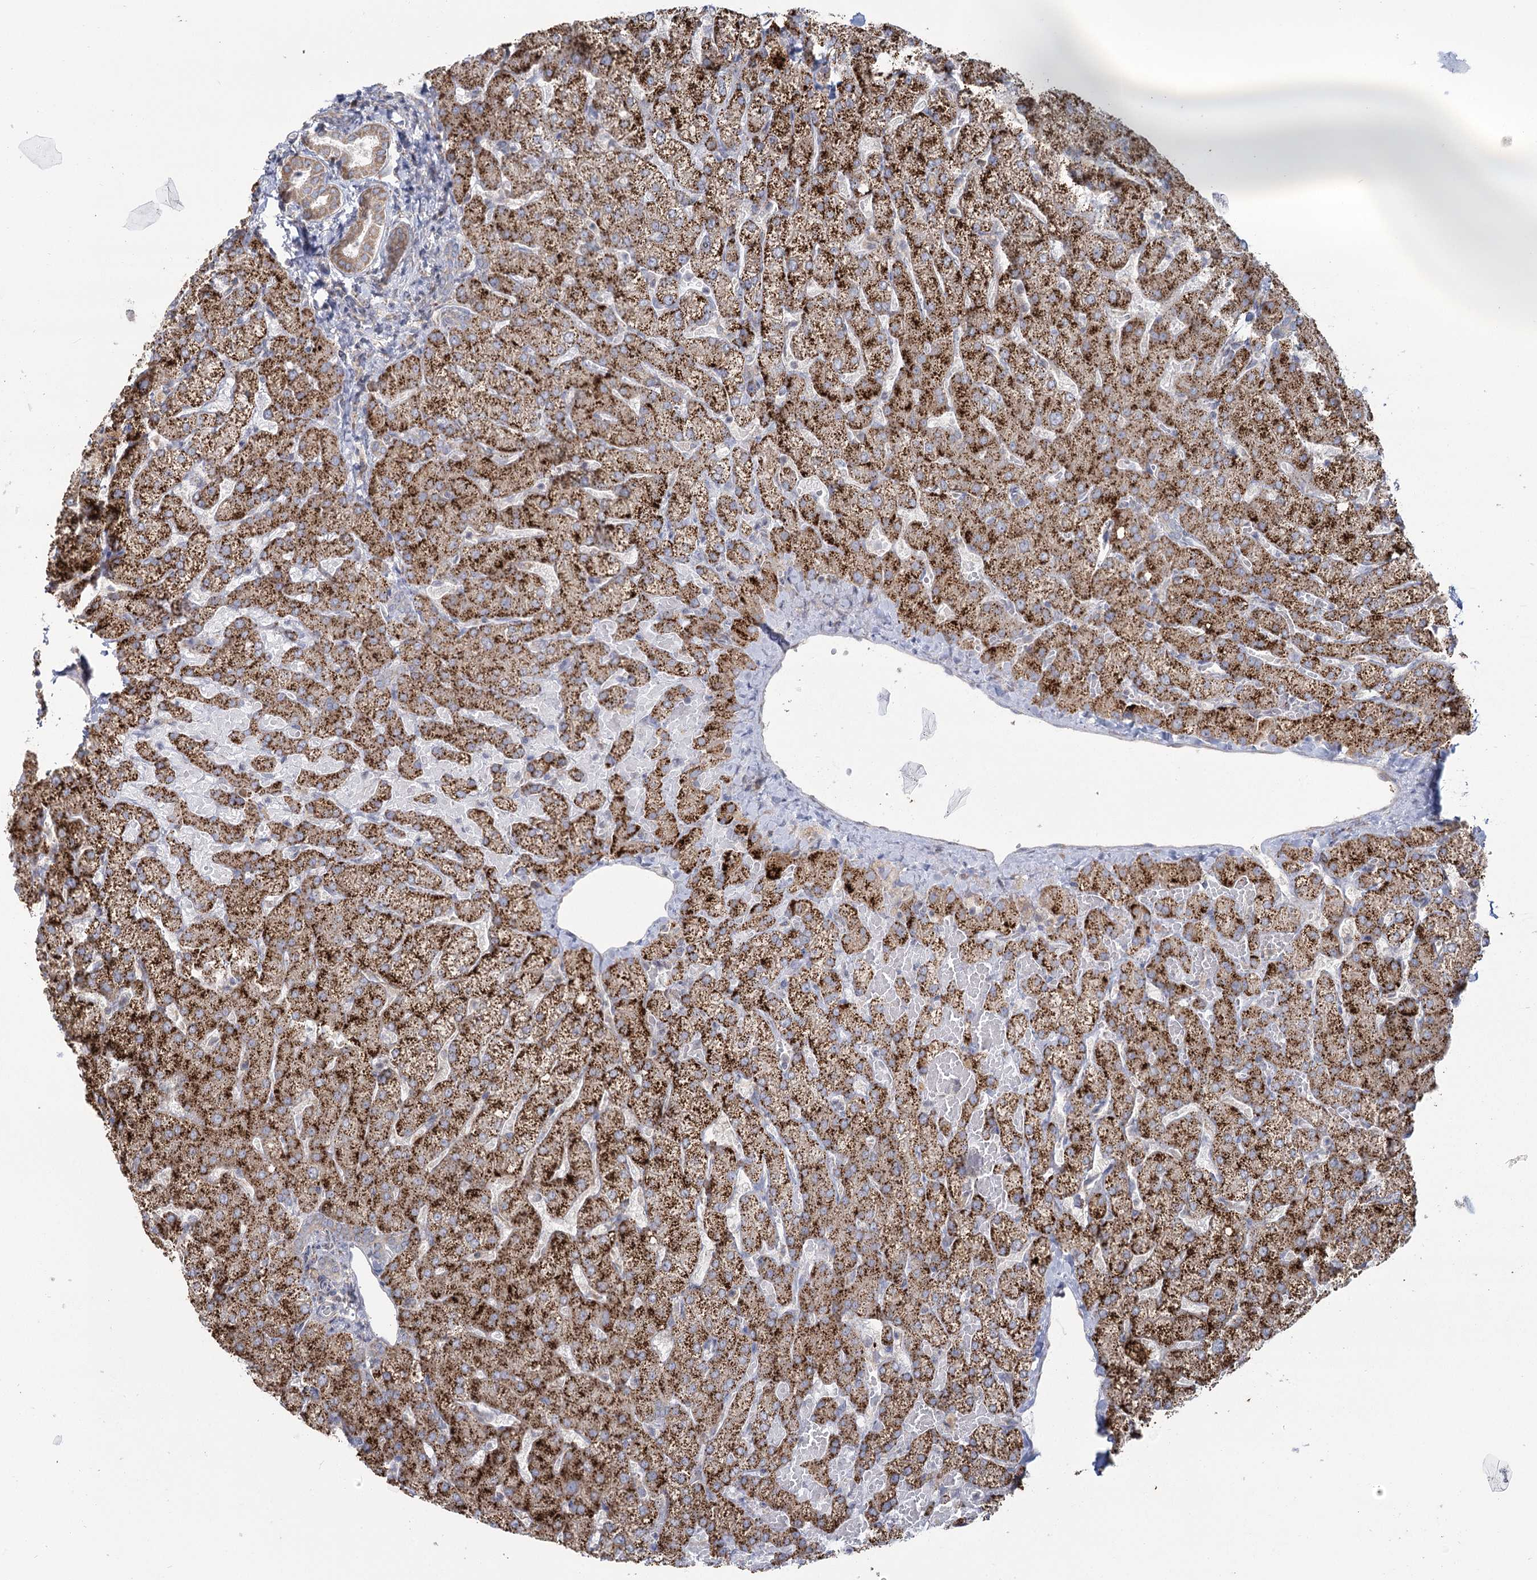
{"staining": {"intensity": "weak", "quantity": "25%-75%", "location": "cytoplasmic/membranous"}, "tissue": "liver", "cell_type": "Cholangiocytes", "image_type": "normal", "snomed": [{"axis": "morphology", "description": "Normal tissue, NOS"}, {"axis": "topography", "description": "Liver"}], "caption": "Immunohistochemistry (DAB) staining of normal human liver exhibits weak cytoplasmic/membranous protein staining in about 25%-75% of cholangiocytes.", "gene": "ACOX2", "patient": {"sex": "female", "age": 54}}